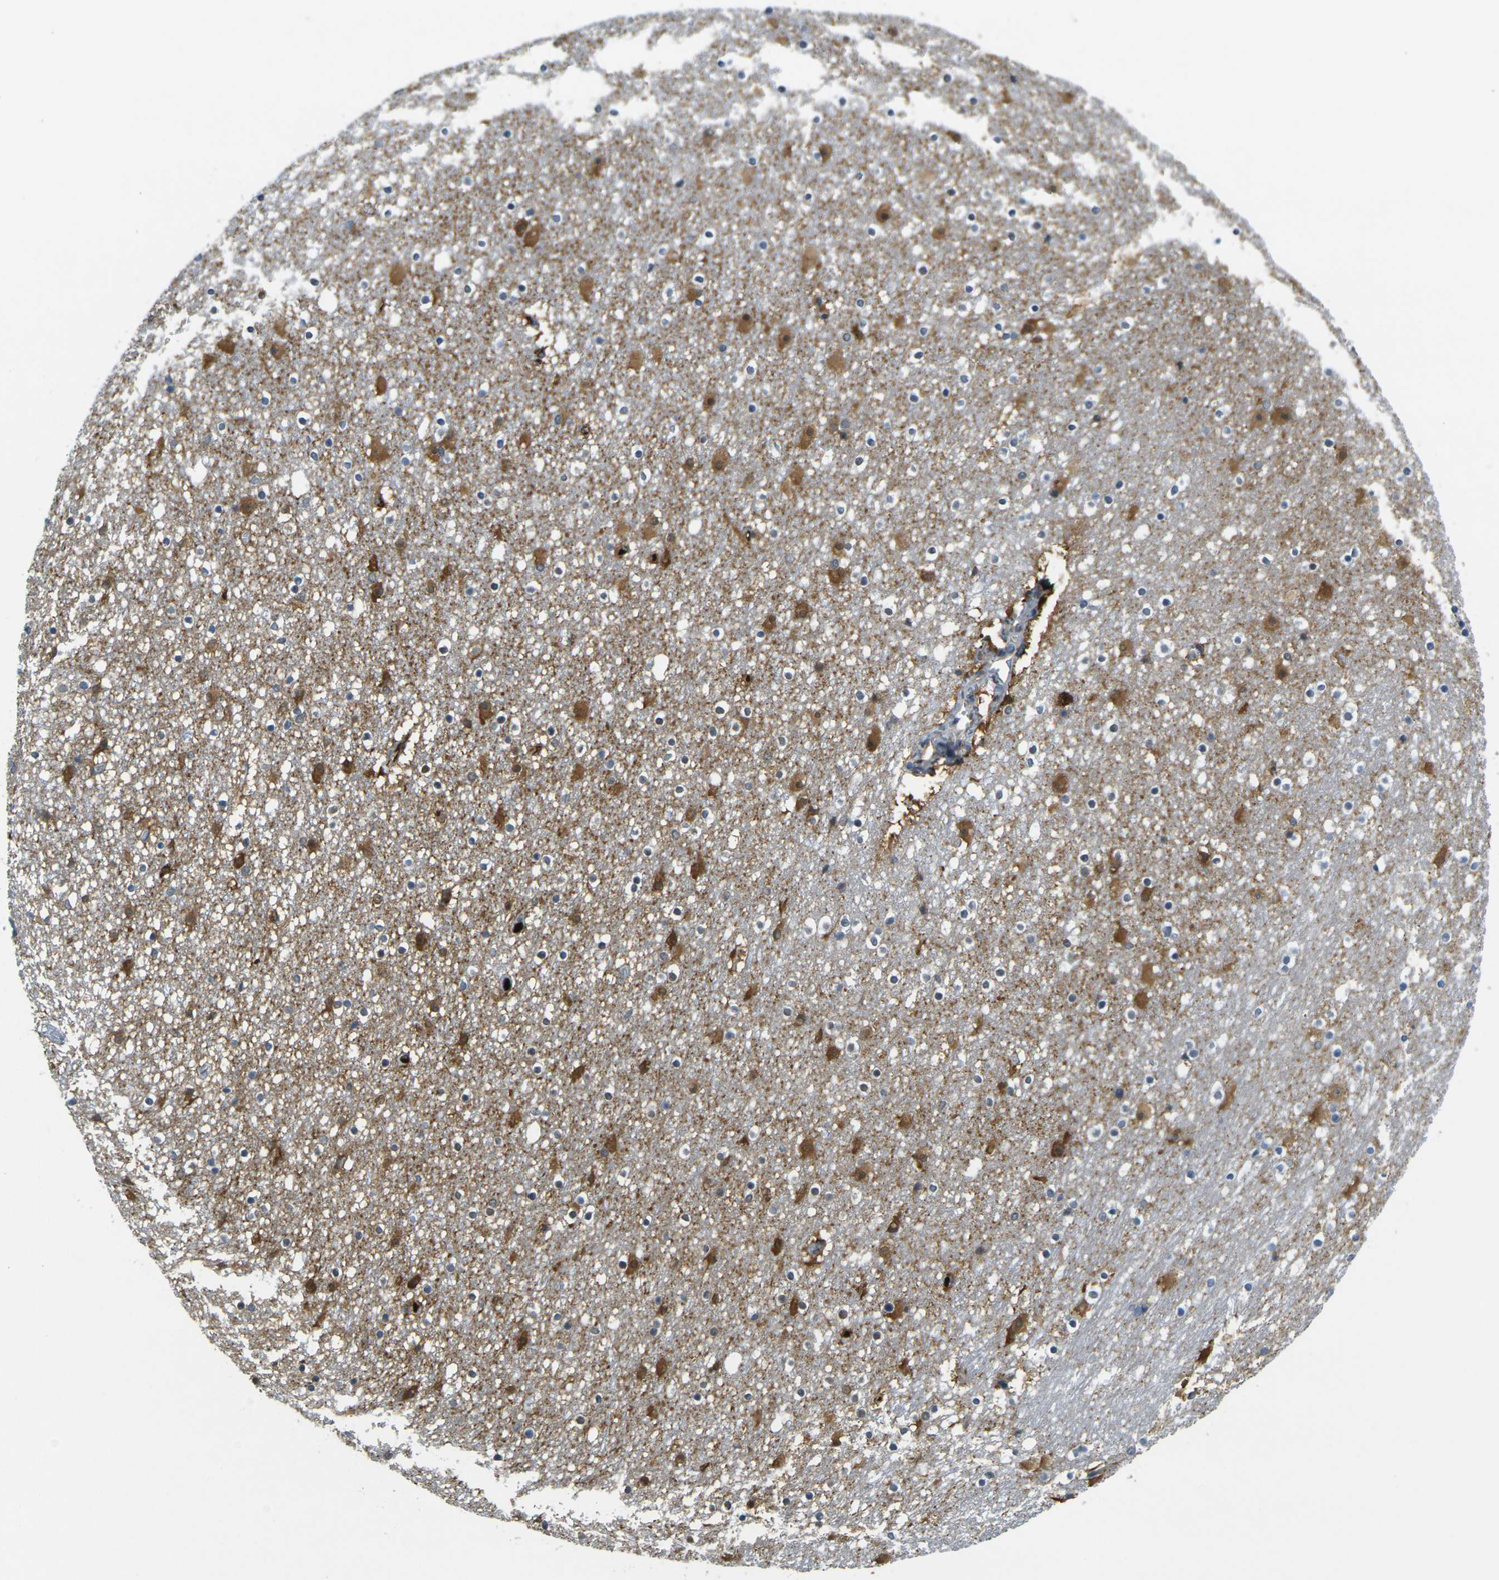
{"staining": {"intensity": "moderate", "quantity": "<25%", "location": "cytoplasmic/membranous"}, "tissue": "caudate", "cell_type": "Glial cells", "image_type": "normal", "snomed": [{"axis": "morphology", "description": "Normal tissue, NOS"}, {"axis": "topography", "description": "Lateral ventricle wall"}], "caption": "Immunohistochemistry (IHC) micrograph of normal caudate stained for a protein (brown), which demonstrates low levels of moderate cytoplasmic/membranous staining in about <25% of glial cells.", "gene": "PLCD1", "patient": {"sex": "male", "age": 45}}